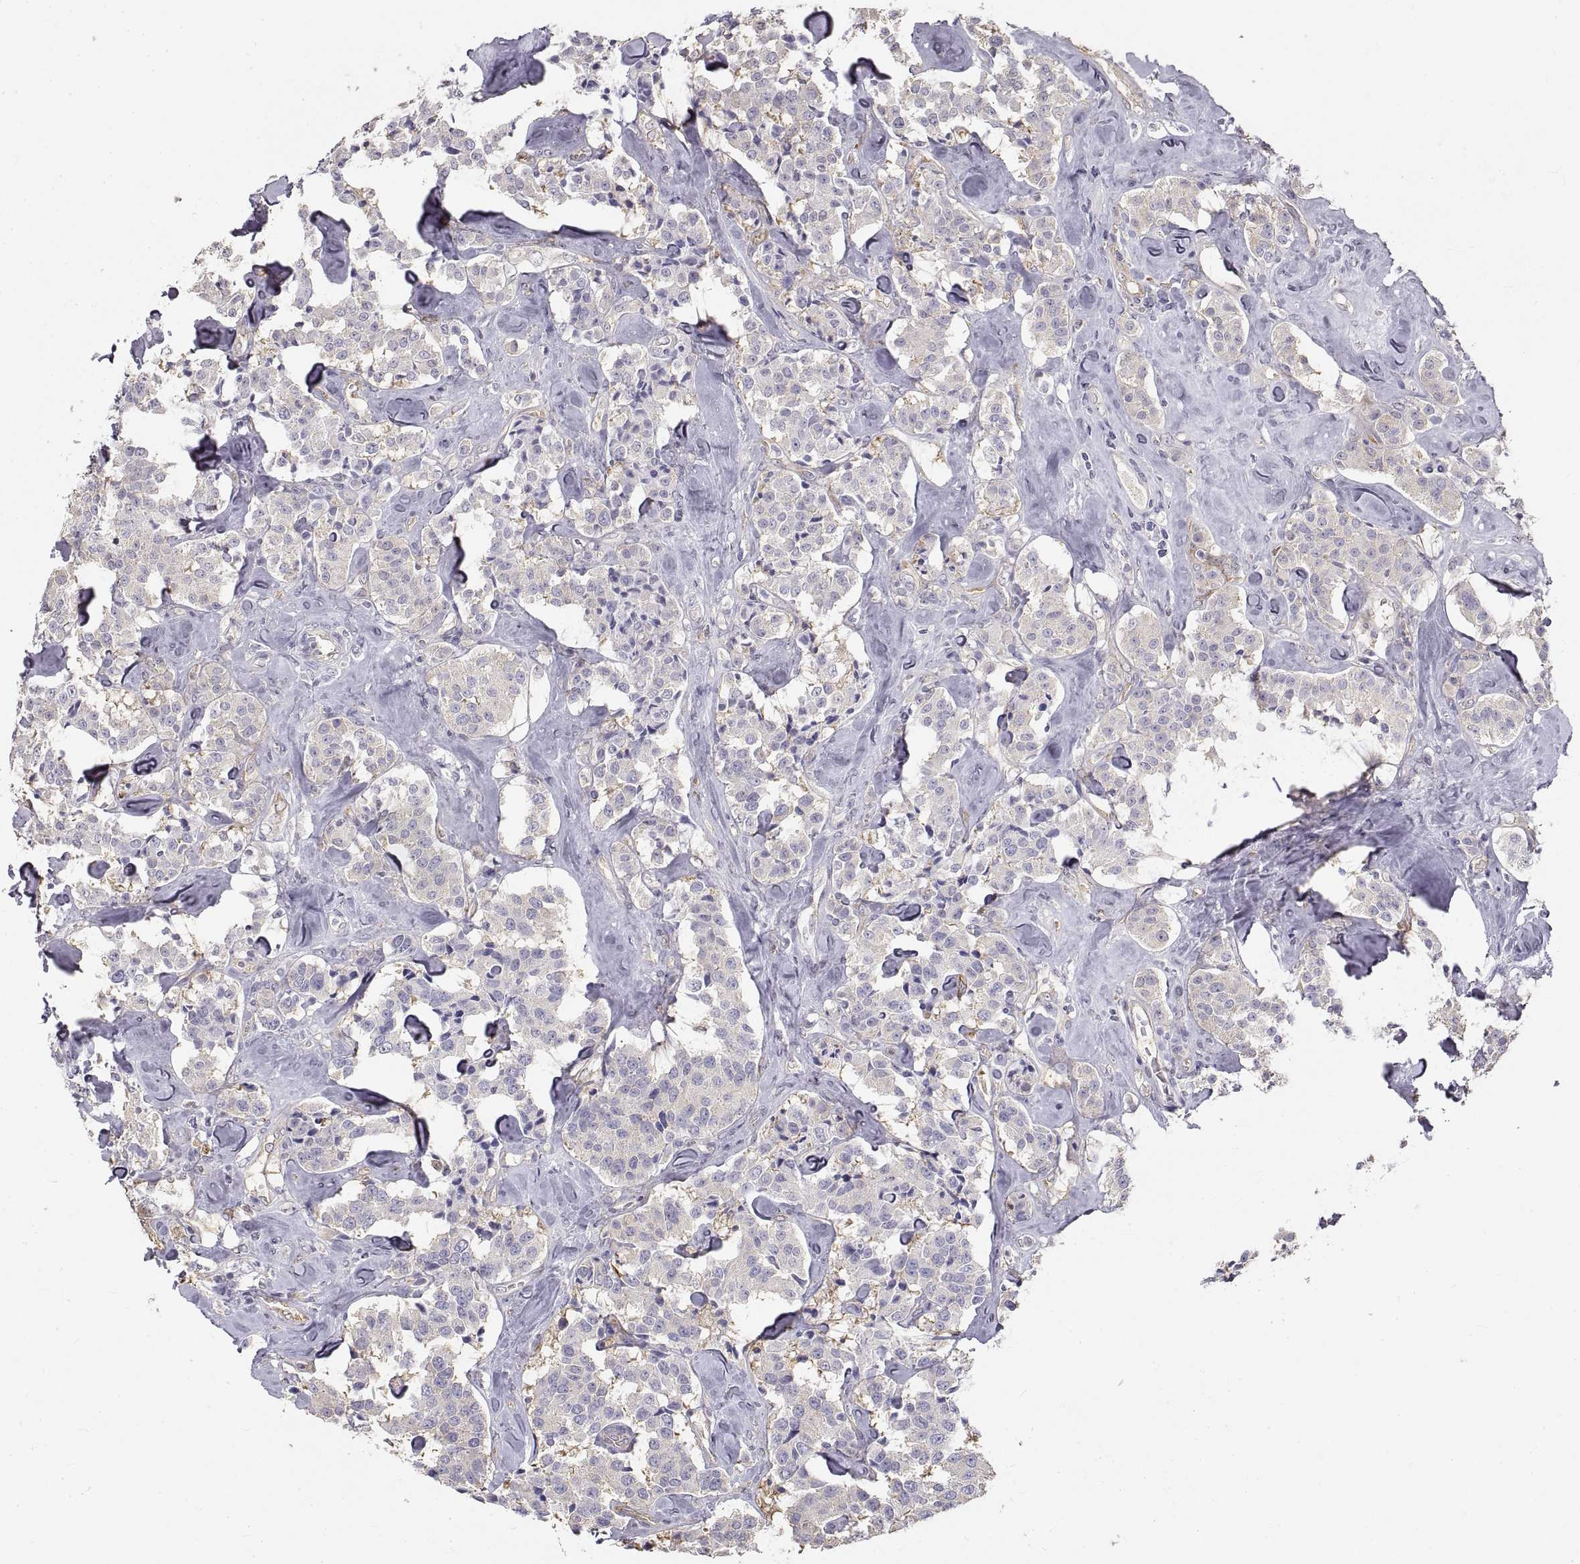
{"staining": {"intensity": "weak", "quantity": "<25%", "location": "cytoplasmic/membranous"}, "tissue": "carcinoid", "cell_type": "Tumor cells", "image_type": "cancer", "snomed": [{"axis": "morphology", "description": "Carcinoid, malignant, NOS"}, {"axis": "topography", "description": "Pancreas"}], "caption": "There is no significant staining in tumor cells of carcinoid.", "gene": "HSP90AB1", "patient": {"sex": "male", "age": 41}}